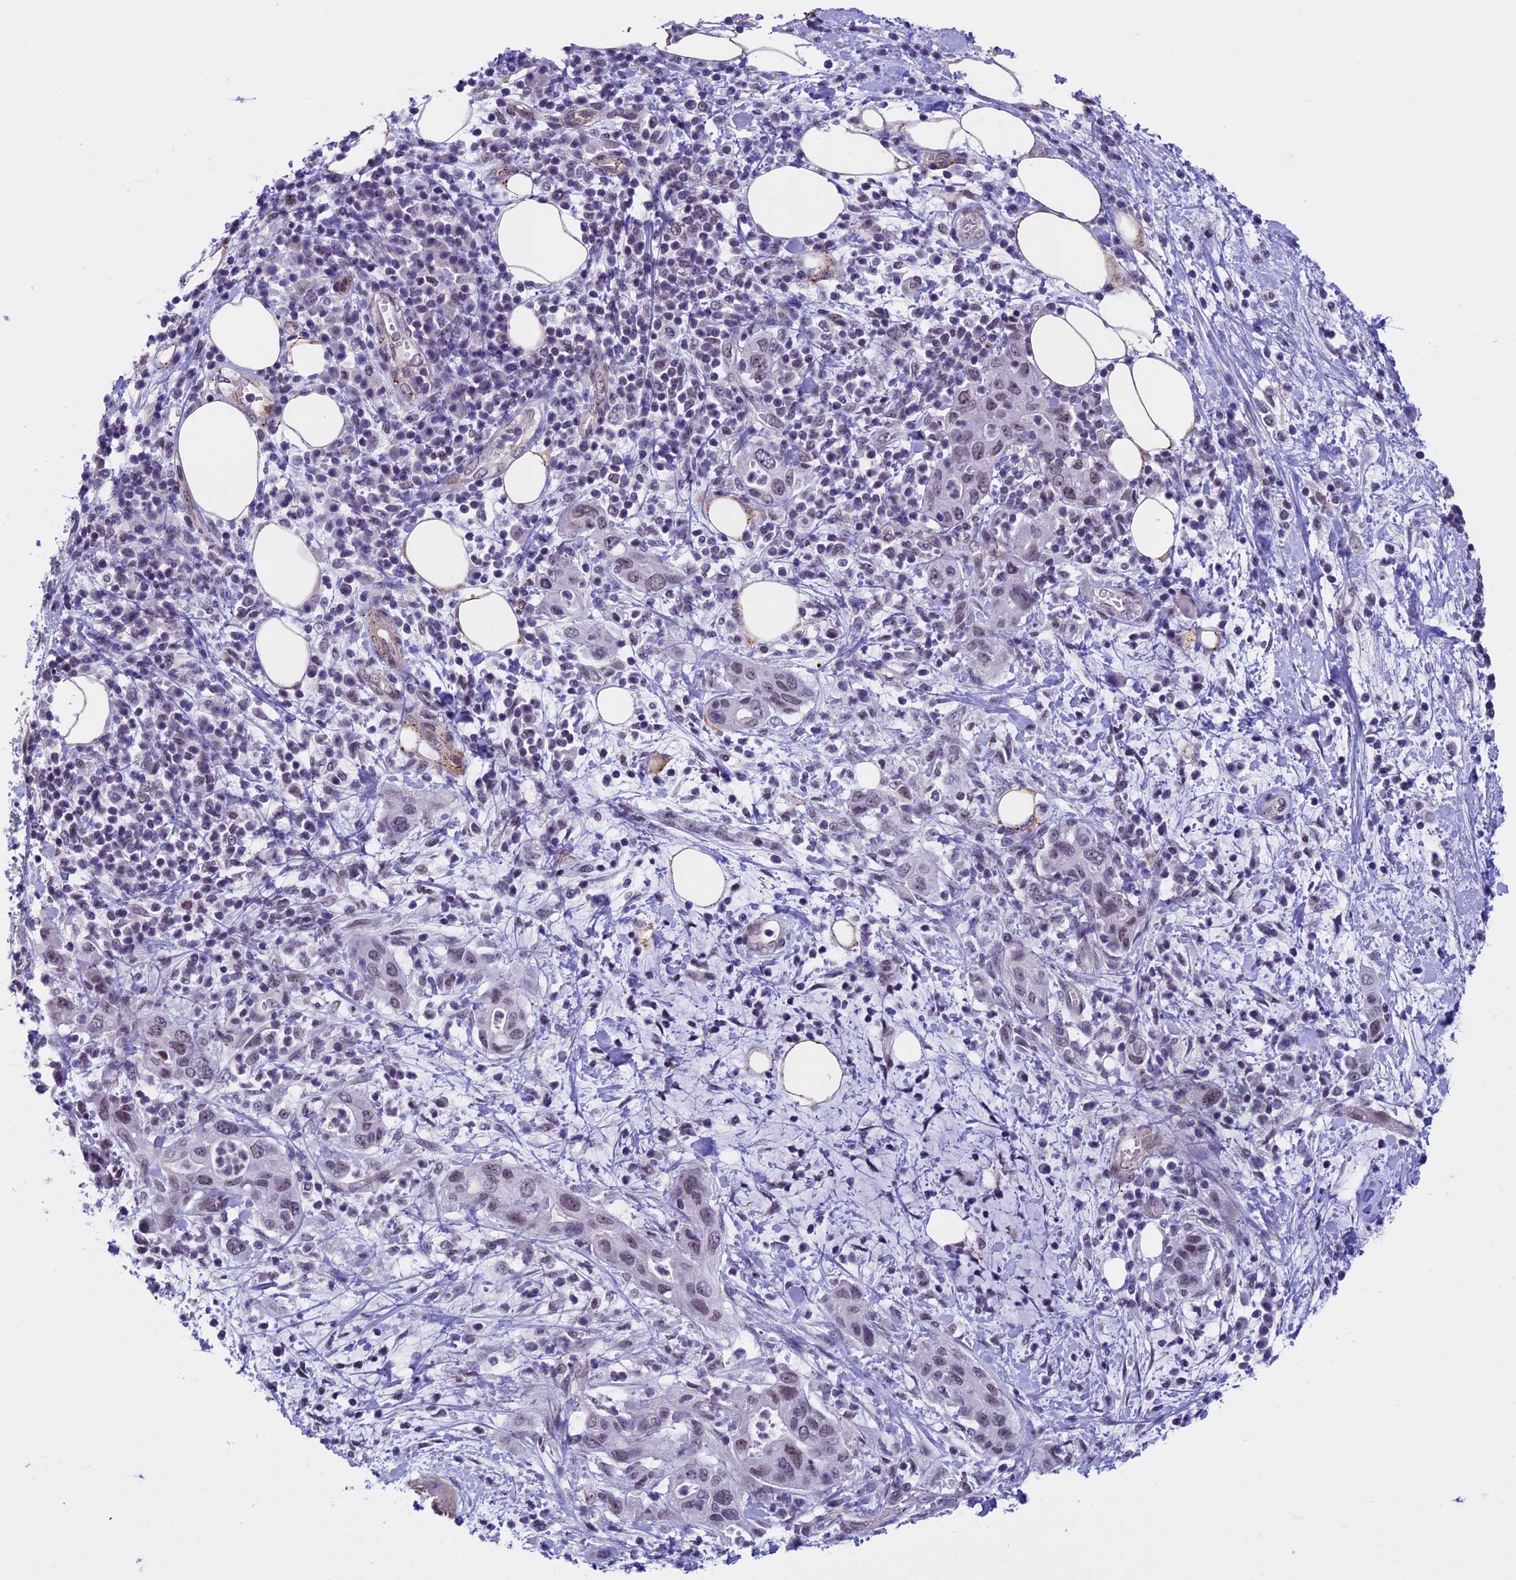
{"staining": {"intensity": "weak", "quantity": ">75%", "location": "nuclear"}, "tissue": "pancreatic cancer", "cell_type": "Tumor cells", "image_type": "cancer", "snomed": [{"axis": "morphology", "description": "Adenocarcinoma, NOS"}, {"axis": "topography", "description": "Pancreas"}], "caption": "Approximately >75% of tumor cells in adenocarcinoma (pancreatic) demonstrate weak nuclear protein expression as visualized by brown immunohistochemical staining.", "gene": "NIPBL", "patient": {"sex": "female", "age": 73}}